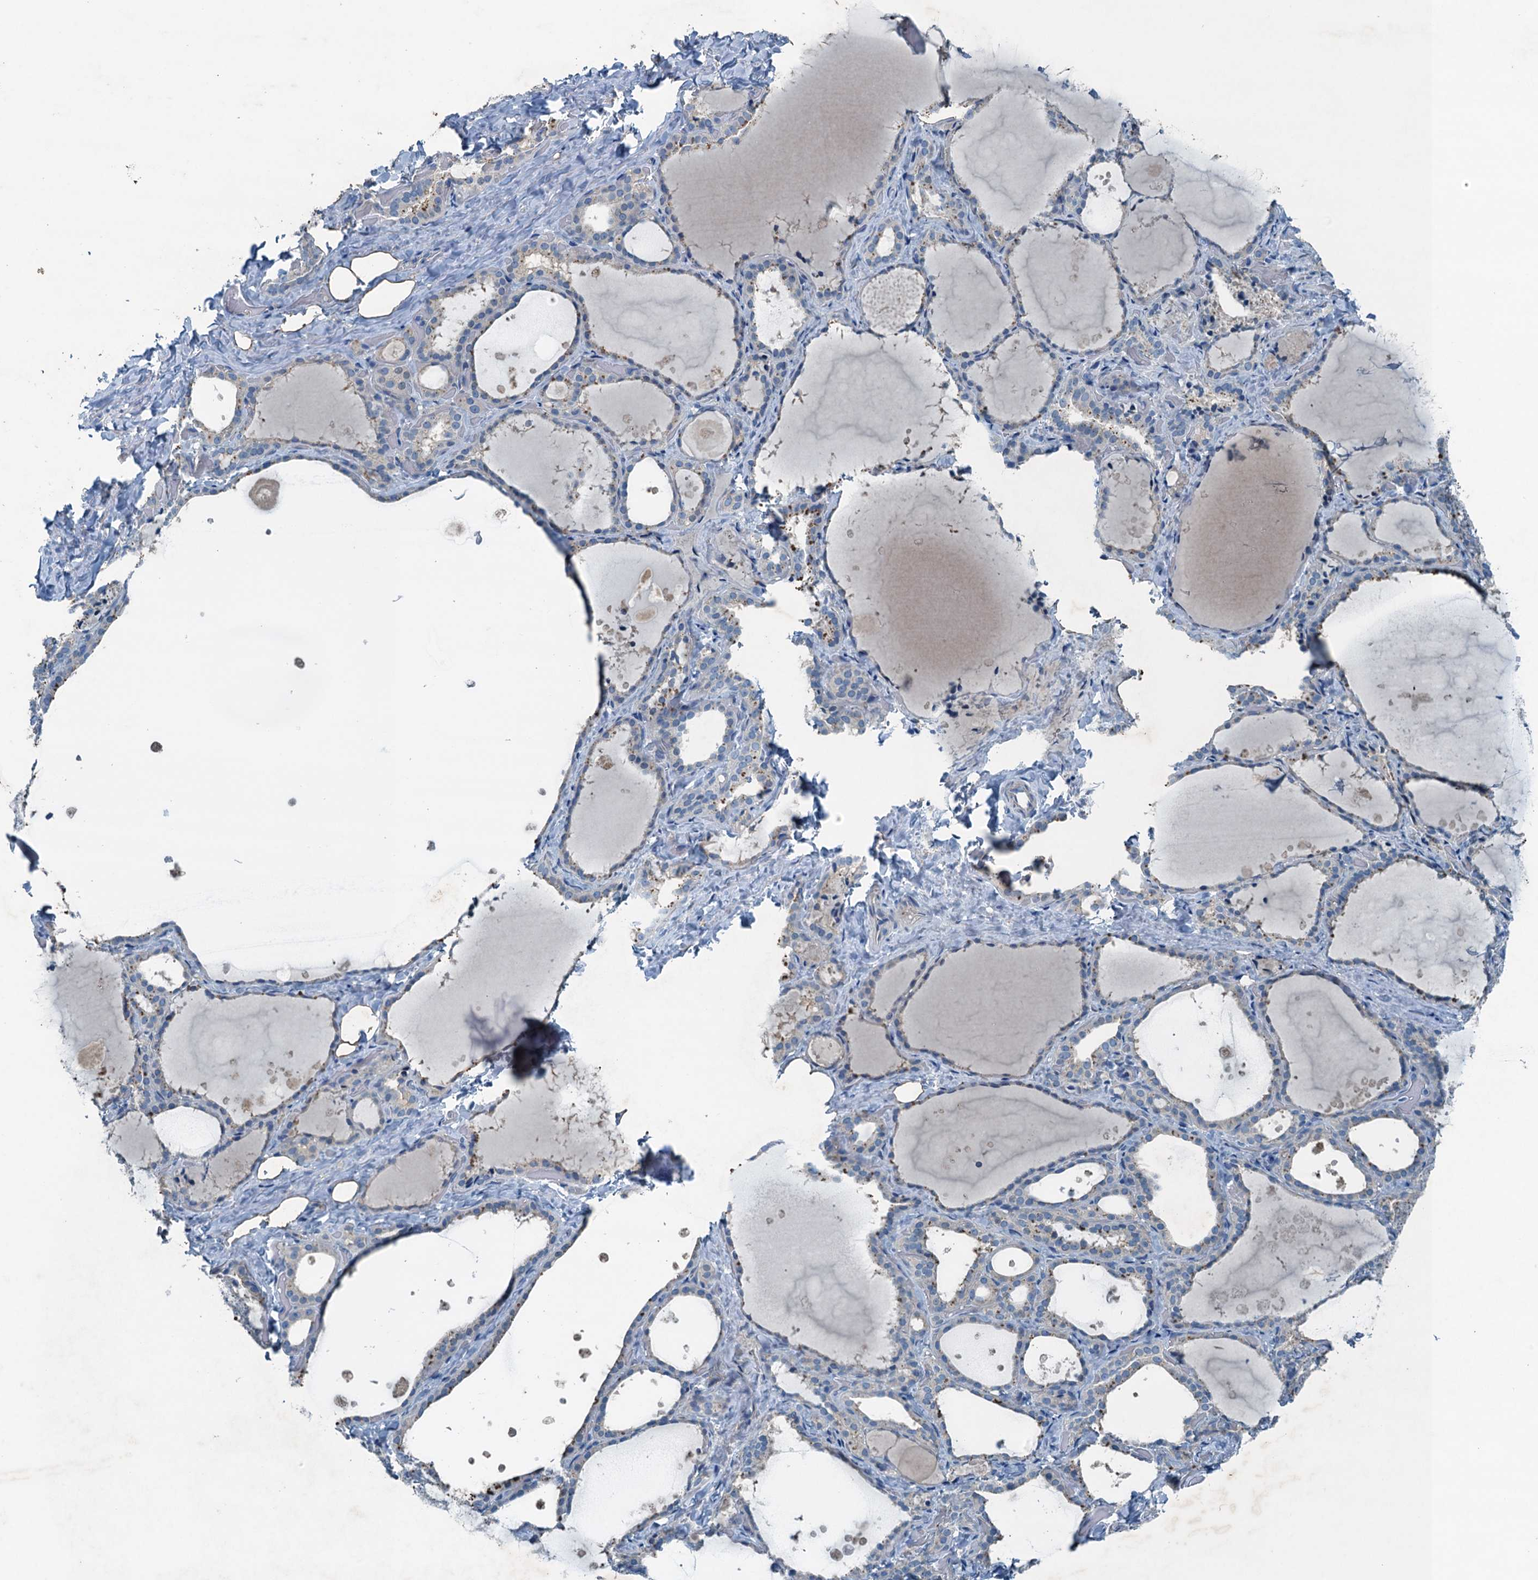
{"staining": {"intensity": "weak", "quantity": "25%-75%", "location": "cytoplasmic/membranous"}, "tissue": "thyroid gland", "cell_type": "Glandular cells", "image_type": "normal", "snomed": [{"axis": "morphology", "description": "Normal tissue, NOS"}, {"axis": "topography", "description": "Thyroid gland"}], "caption": "DAB (3,3'-diaminobenzidine) immunohistochemical staining of normal thyroid gland exhibits weak cytoplasmic/membranous protein staining in approximately 25%-75% of glandular cells.", "gene": "CBLIF", "patient": {"sex": "female", "age": 44}}